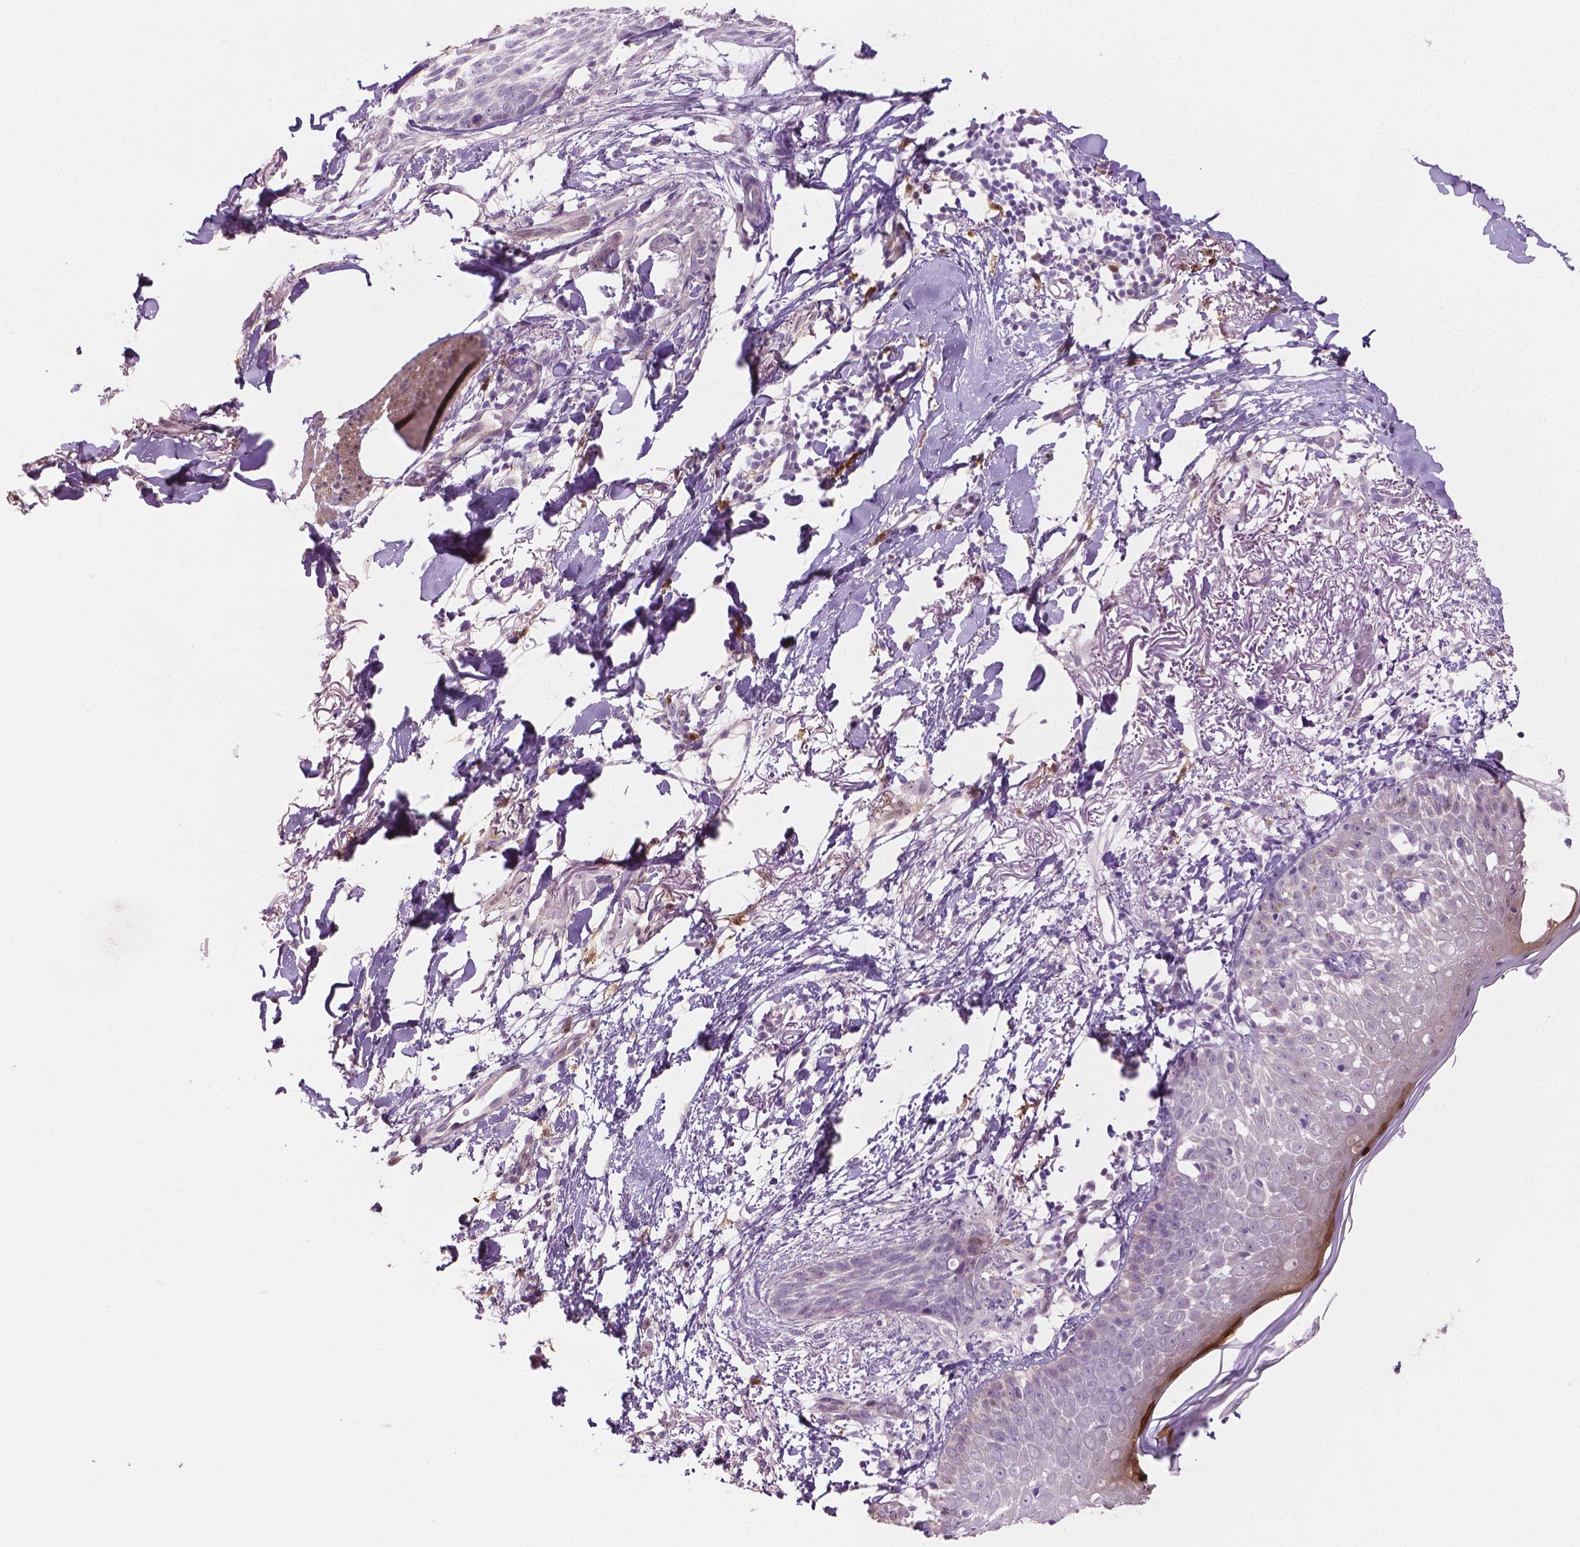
{"staining": {"intensity": "negative", "quantity": "none", "location": "none"}, "tissue": "skin cancer", "cell_type": "Tumor cells", "image_type": "cancer", "snomed": [{"axis": "morphology", "description": "Normal tissue, NOS"}, {"axis": "morphology", "description": "Basal cell carcinoma"}, {"axis": "topography", "description": "Skin"}], "caption": "An image of human skin cancer is negative for staining in tumor cells.", "gene": "GSDMA", "patient": {"sex": "male", "age": 84}}